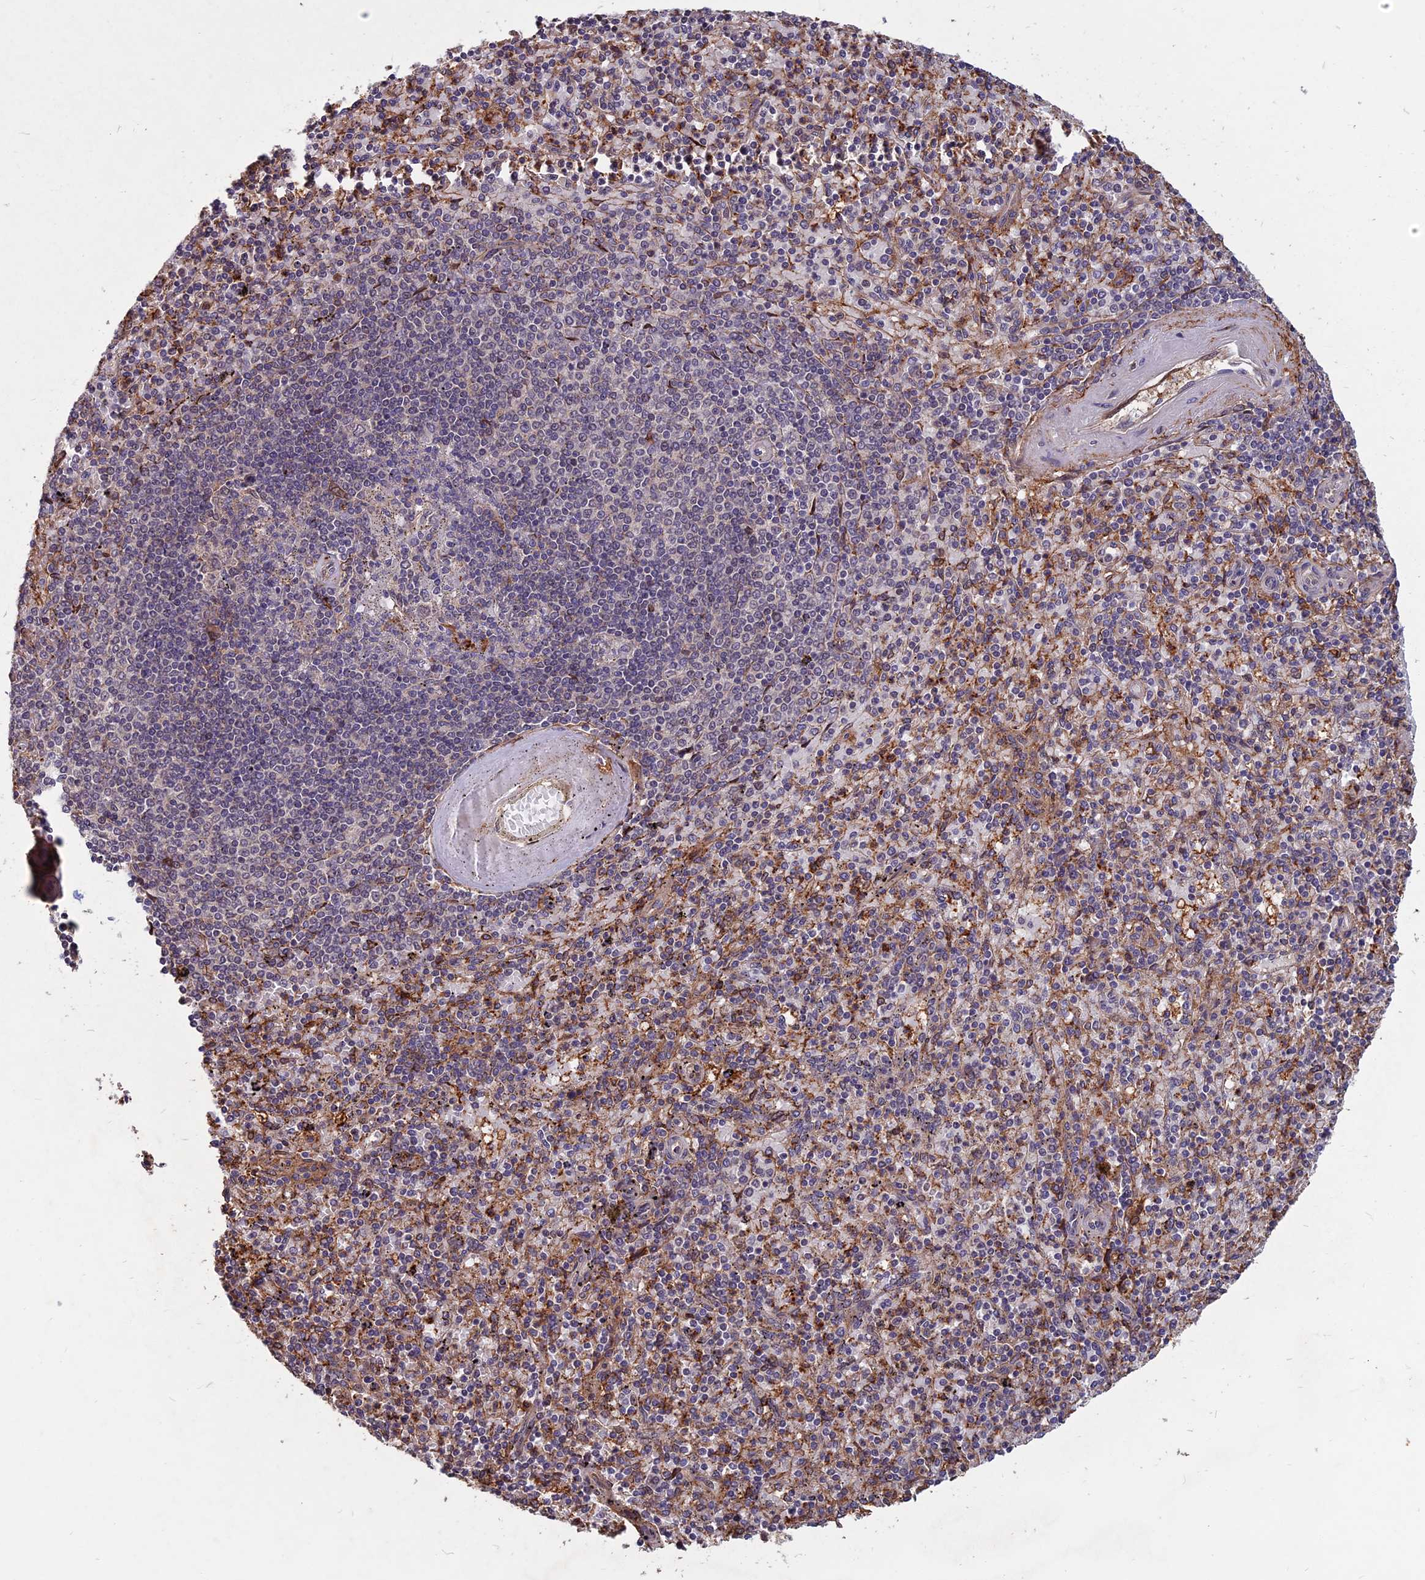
{"staining": {"intensity": "moderate", "quantity": "25%-75%", "location": "cytoplasmic/membranous"}, "tissue": "spleen", "cell_type": "Cells in red pulp", "image_type": "normal", "snomed": [{"axis": "morphology", "description": "Normal tissue, NOS"}, {"axis": "topography", "description": "Spleen"}], "caption": "There is medium levels of moderate cytoplasmic/membranous expression in cells in red pulp of normal spleen, as demonstrated by immunohistochemical staining (brown color).", "gene": "SPG11", "patient": {"sex": "male", "age": 82}}